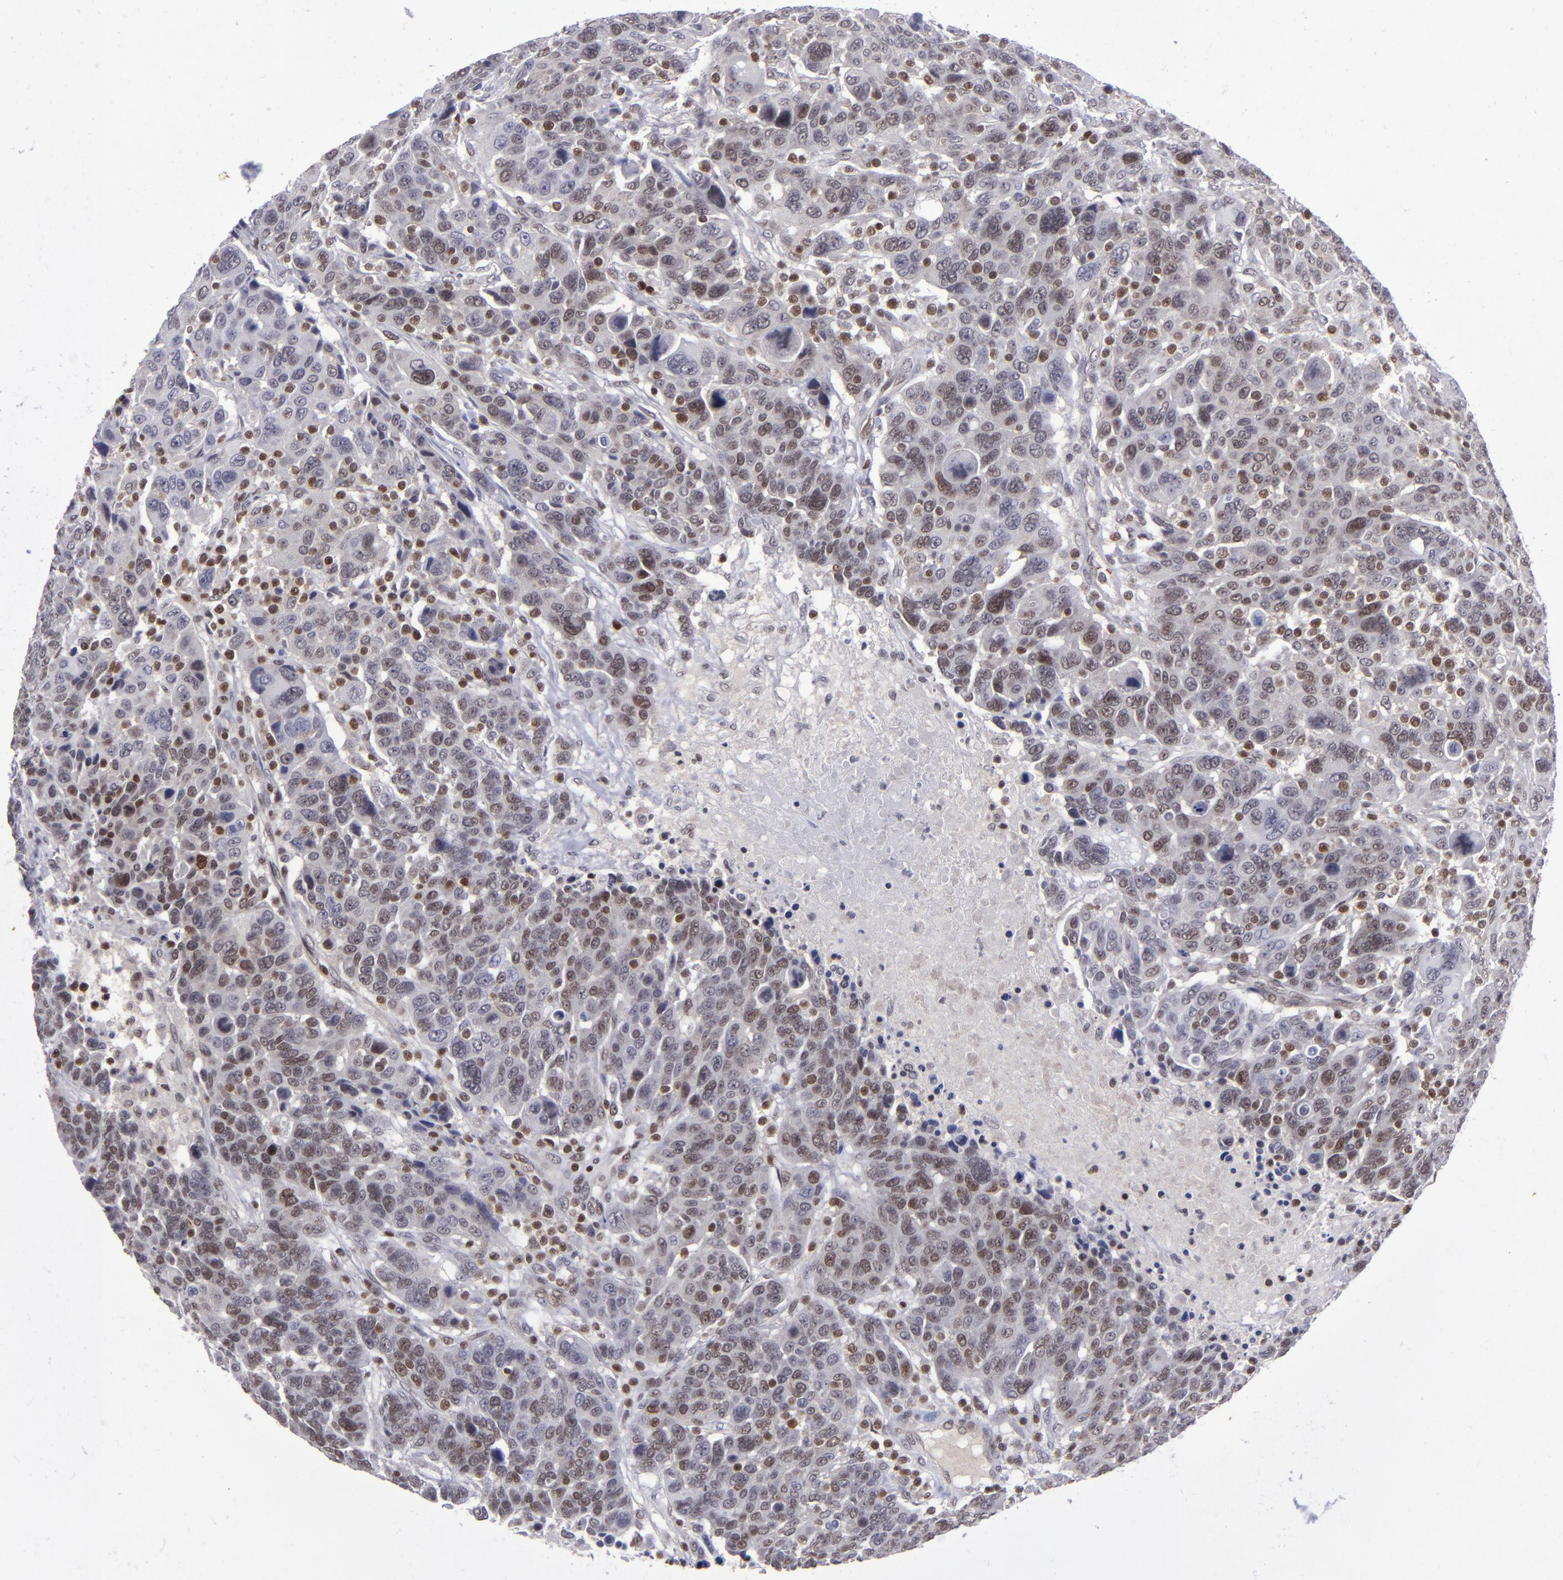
{"staining": {"intensity": "moderate", "quantity": ">75%", "location": "cytoplasmic/membranous,nuclear"}, "tissue": "breast cancer", "cell_type": "Tumor cells", "image_type": "cancer", "snomed": [{"axis": "morphology", "description": "Duct carcinoma"}, {"axis": "topography", "description": "Breast"}], "caption": "Brown immunohistochemical staining in breast cancer (intraductal carcinoma) exhibits moderate cytoplasmic/membranous and nuclear expression in approximately >75% of tumor cells.", "gene": "MGMT", "patient": {"sex": "female", "age": 37}}